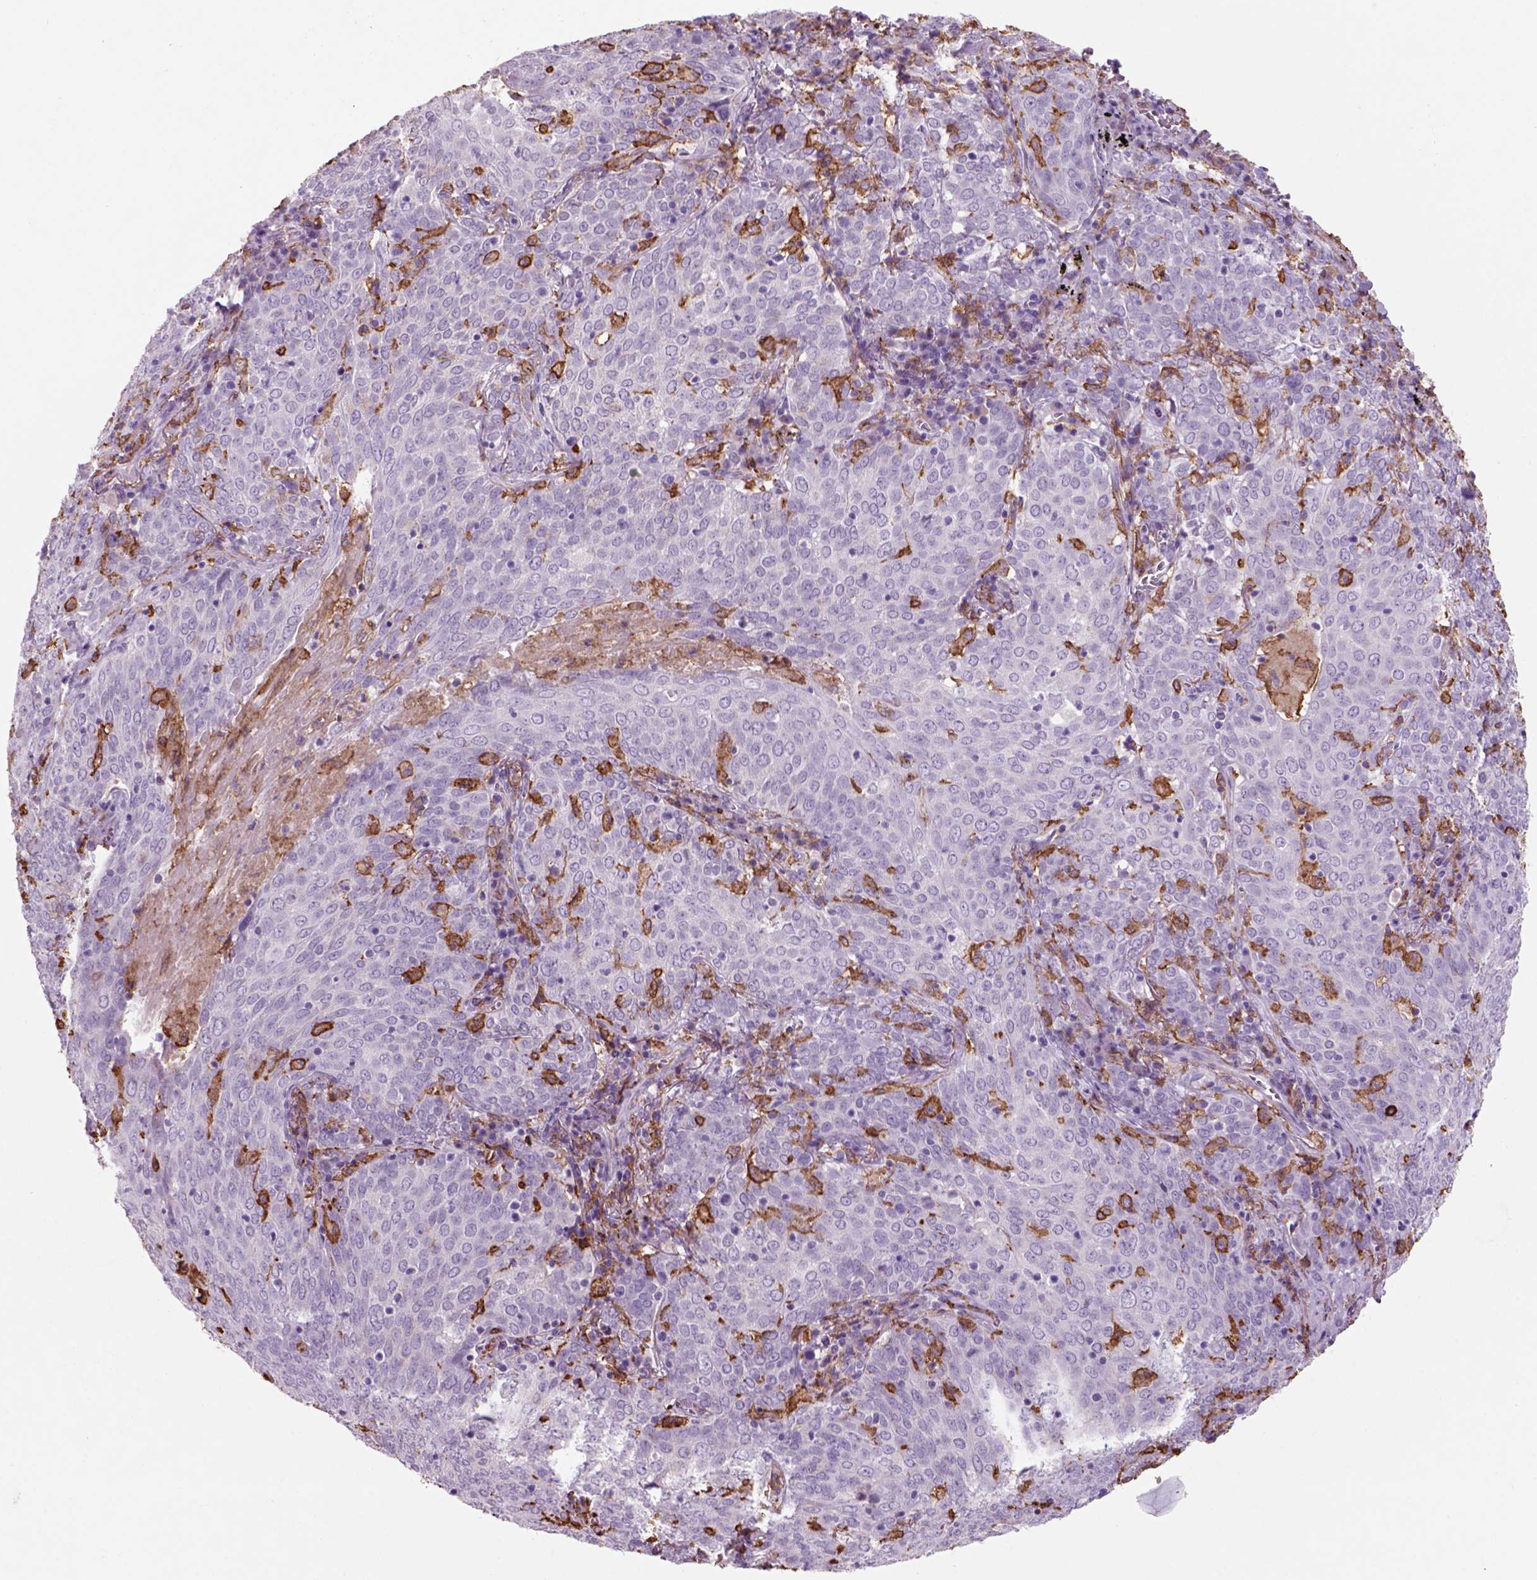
{"staining": {"intensity": "negative", "quantity": "none", "location": "none"}, "tissue": "lung cancer", "cell_type": "Tumor cells", "image_type": "cancer", "snomed": [{"axis": "morphology", "description": "Squamous cell carcinoma, NOS"}, {"axis": "topography", "description": "Lung"}], "caption": "Squamous cell carcinoma (lung) was stained to show a protein in brown. There is no significant expression in tumor cells. Brightfield microscopy of immunohistochemistry stained with DAB (brown) and hematoxylin (blue), captured at high magnification.", "gene": "CD14", "patient": {"sex": "male", "age": 82}}